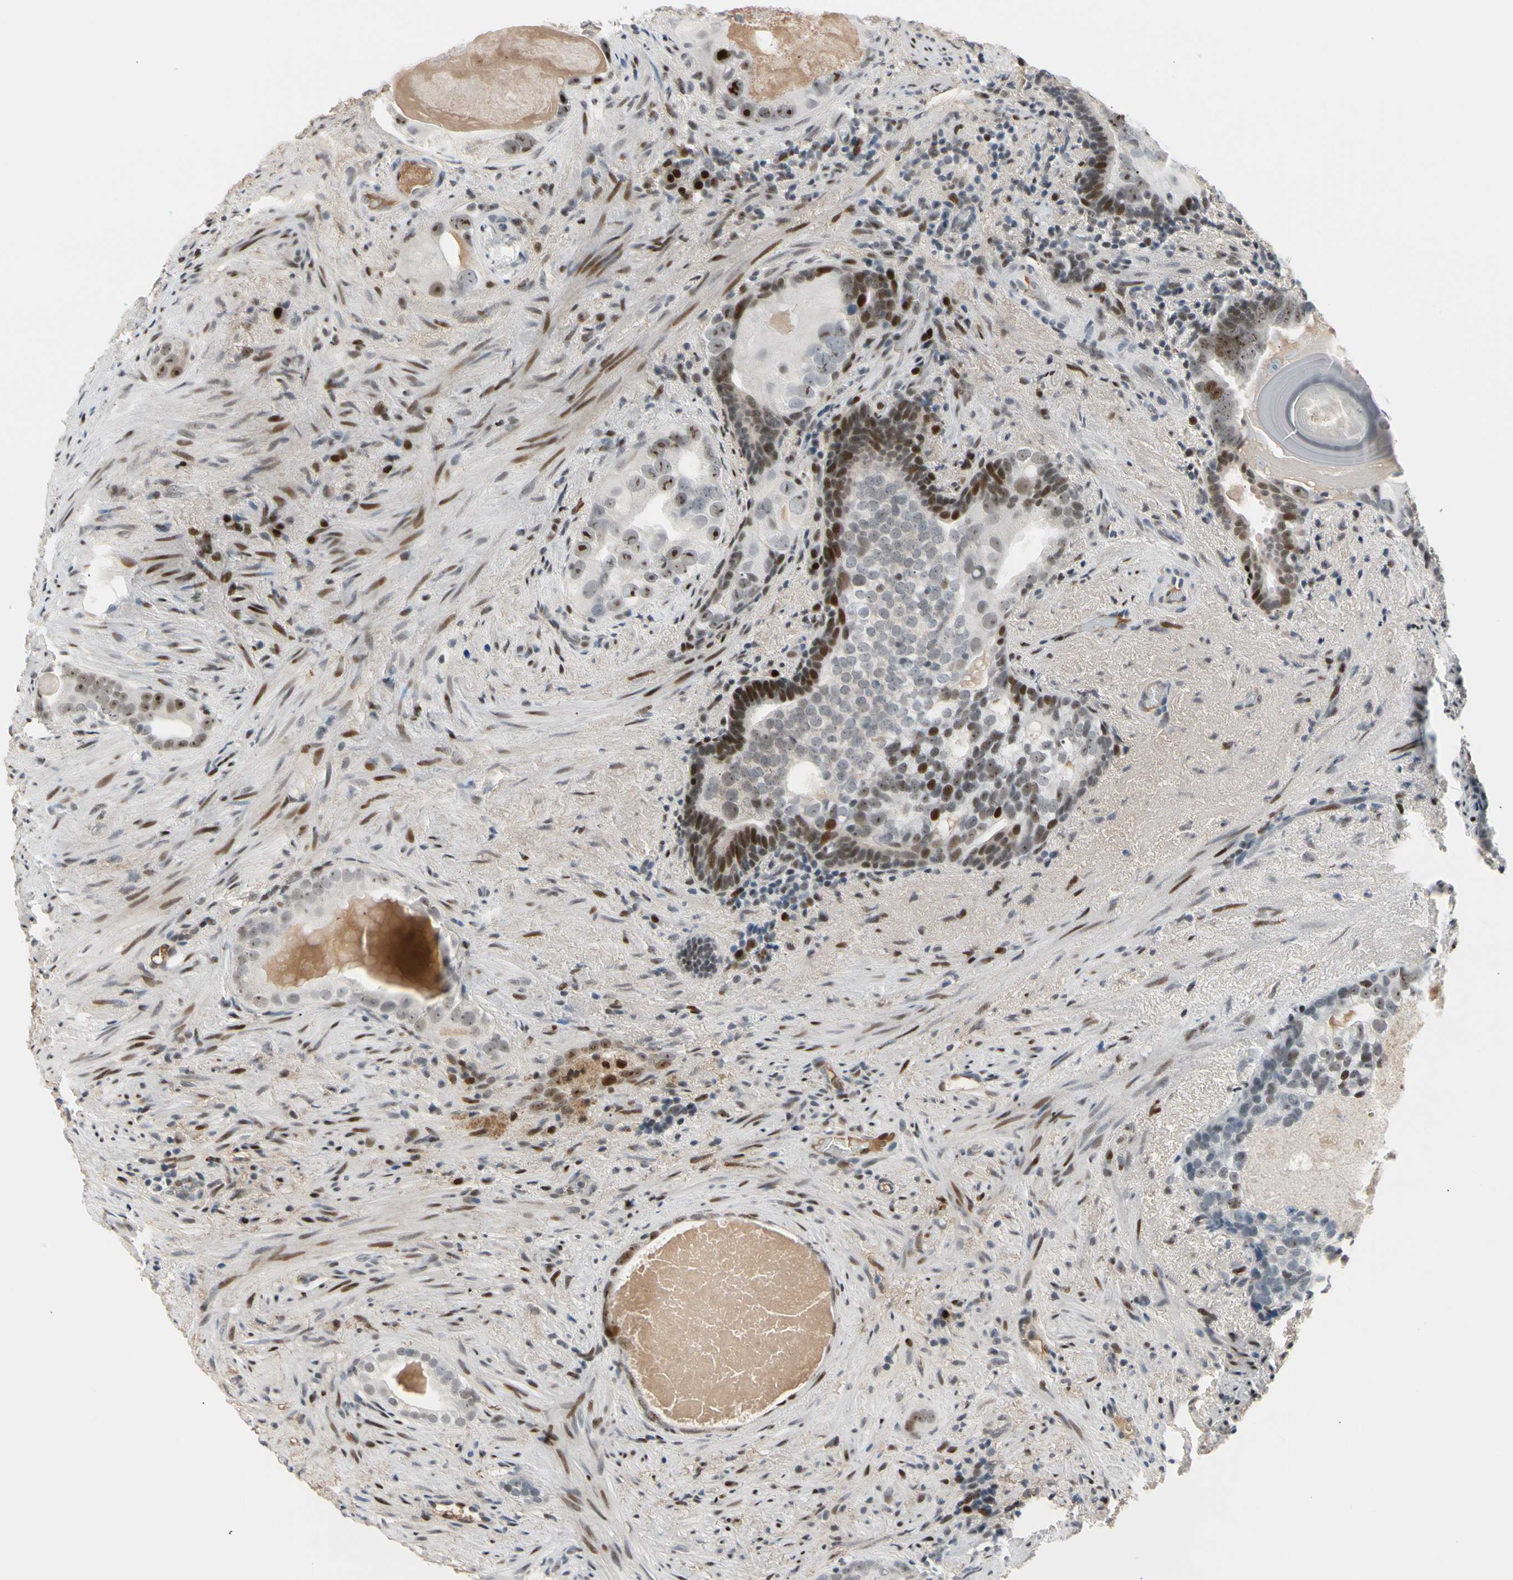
{"staining": {"intensity": "weak", "quantity": "25%-75%", "location": "nuclear"}, "tissue": "prostate cancer", "cell_type": "Tumor cells", "image_type": "cancer", "snomed": [{"axis": "morphology", "description": "Adenocarcinoma, High grade"}, {"axis": "topography", "description": "Prostate"}], "caption": "IHC (DAB (3,3'-diaminobenzidine)) staining of prostate cancer (high-grade adenocarcinoma) shows weak nuclear protein staining in about 25%-75% of tumor cells.", "gene": "FOXO3", "patient": {"sex": "male", "age": 66}}